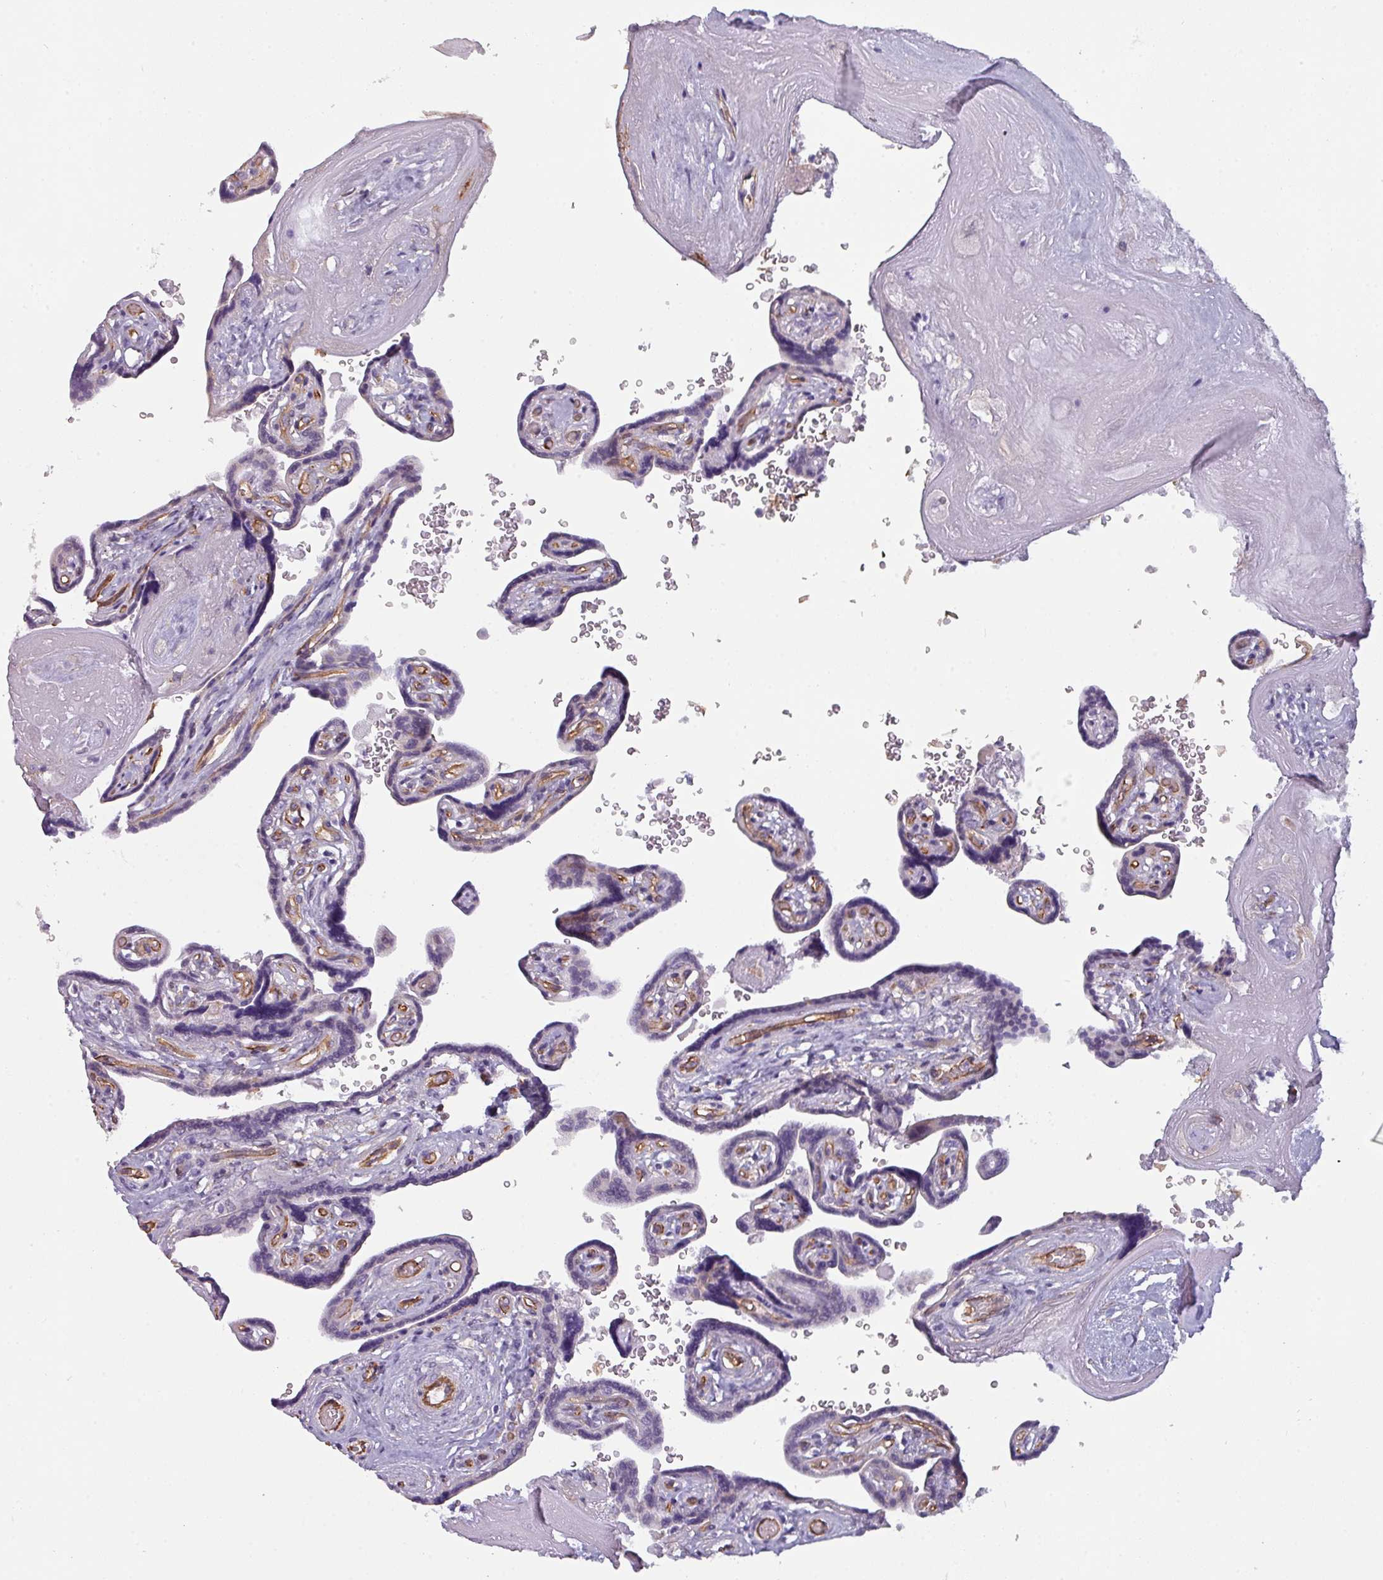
{"staining": {"intensity": "negative", "quantity": "none", "location": "none"}, "tissue": "placenta", "cell_type": "Trophoblastic cells", "image_type": "normal", "snomed": [{"axis": "morphology", "description": "Normal tissue, NOS"}, {"axis": "topography", "description": "Placenta"}], "caption": "Immunohistochemistry (IHC) photomicrograph of normal placenta: placenta stained with DAB displays no significant protein staining in trophoblastic cells.", "gene": "BUD23", "patient": {"sex": "female", "age": 32}}